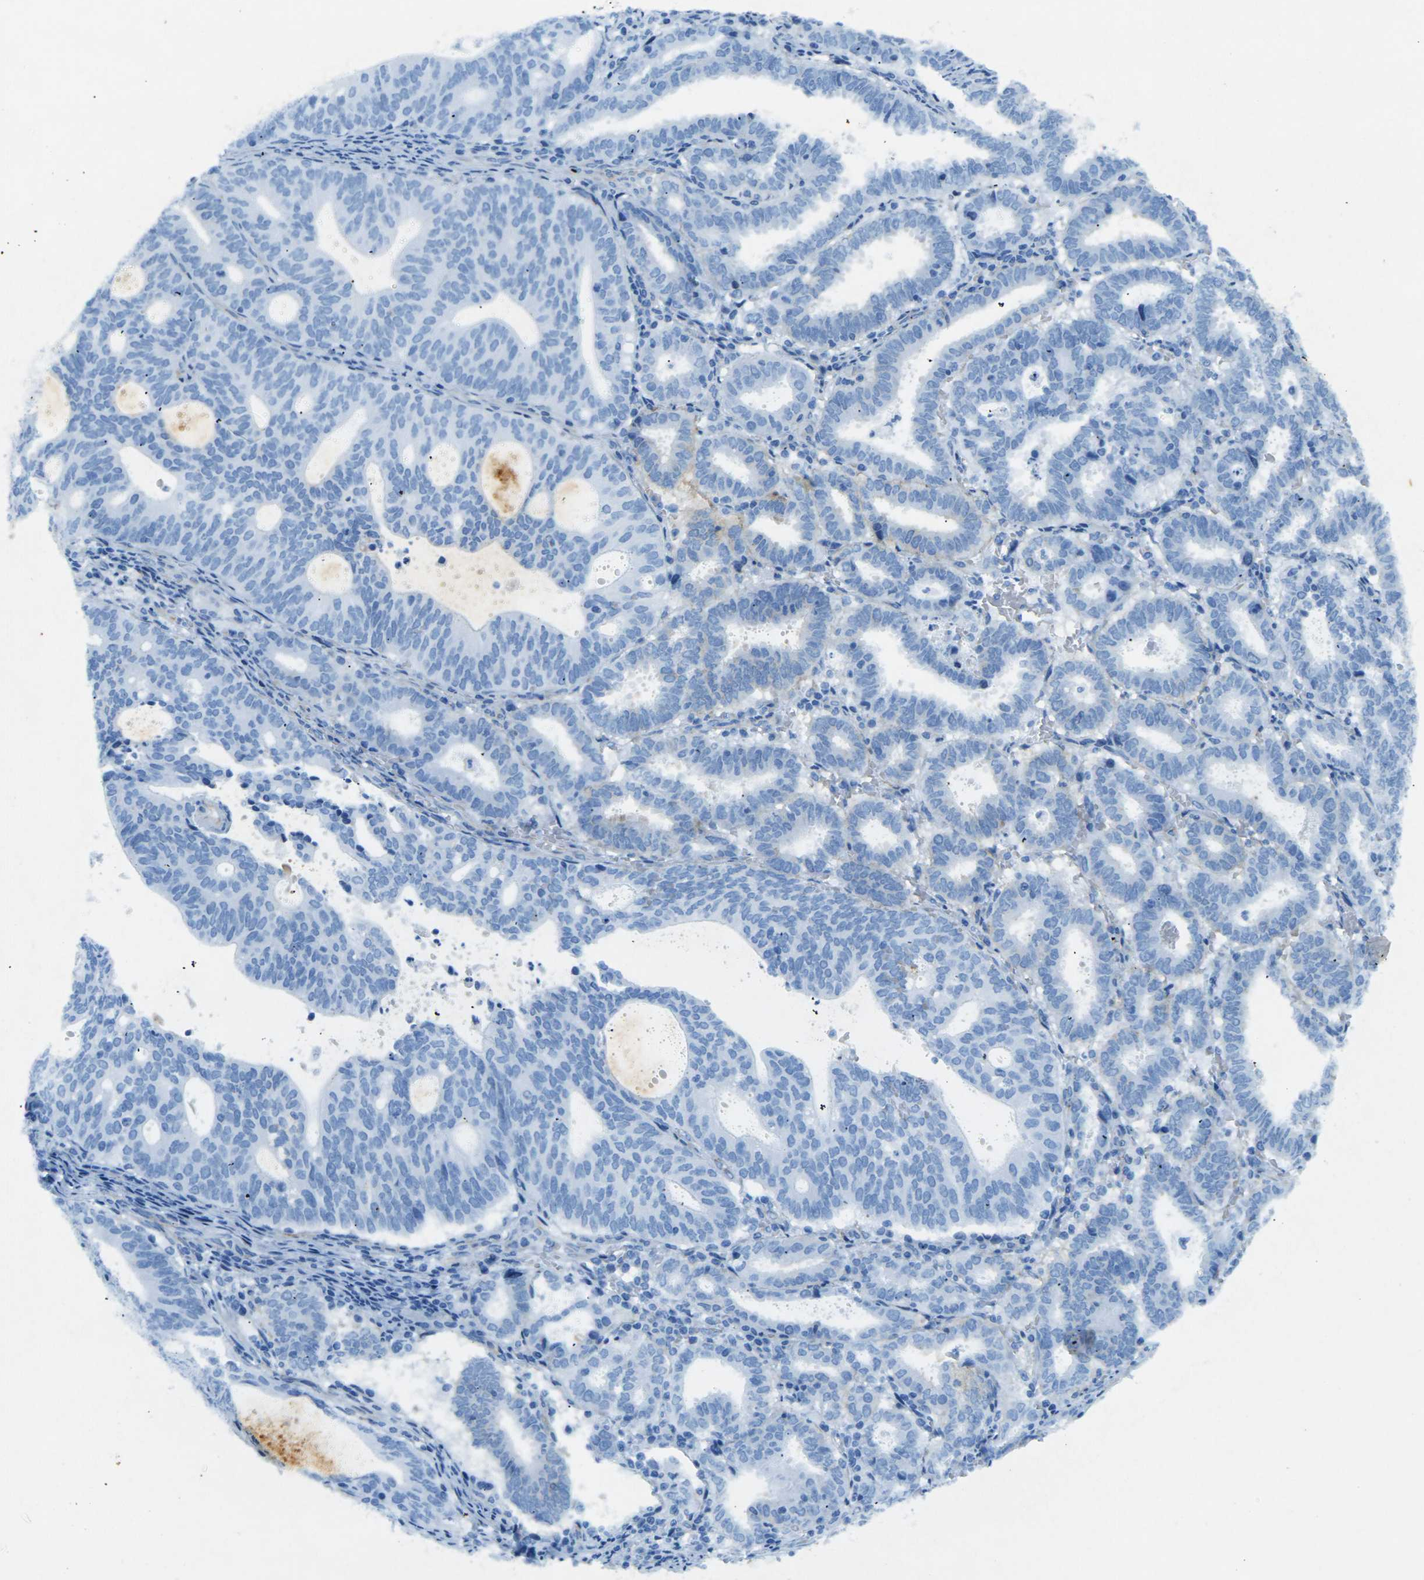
{"staining": {"intensity": "negative", "quantity": "none", "location": "none"}, "tissue": "endometrial cancer", "cell_type": "Tumor cells", "image_type": "cancer", "snomed": [{"axis": "morphology", "description": "Adenocarcinoma, NOS"}, {"axis": "topography", "description": "Uterus"}], "caption": "Tumor cells show no significant staining in adenocarcinoma (endometrial).", "gene": "SORT1", "patient": {"sex": "female", "age": 83}}